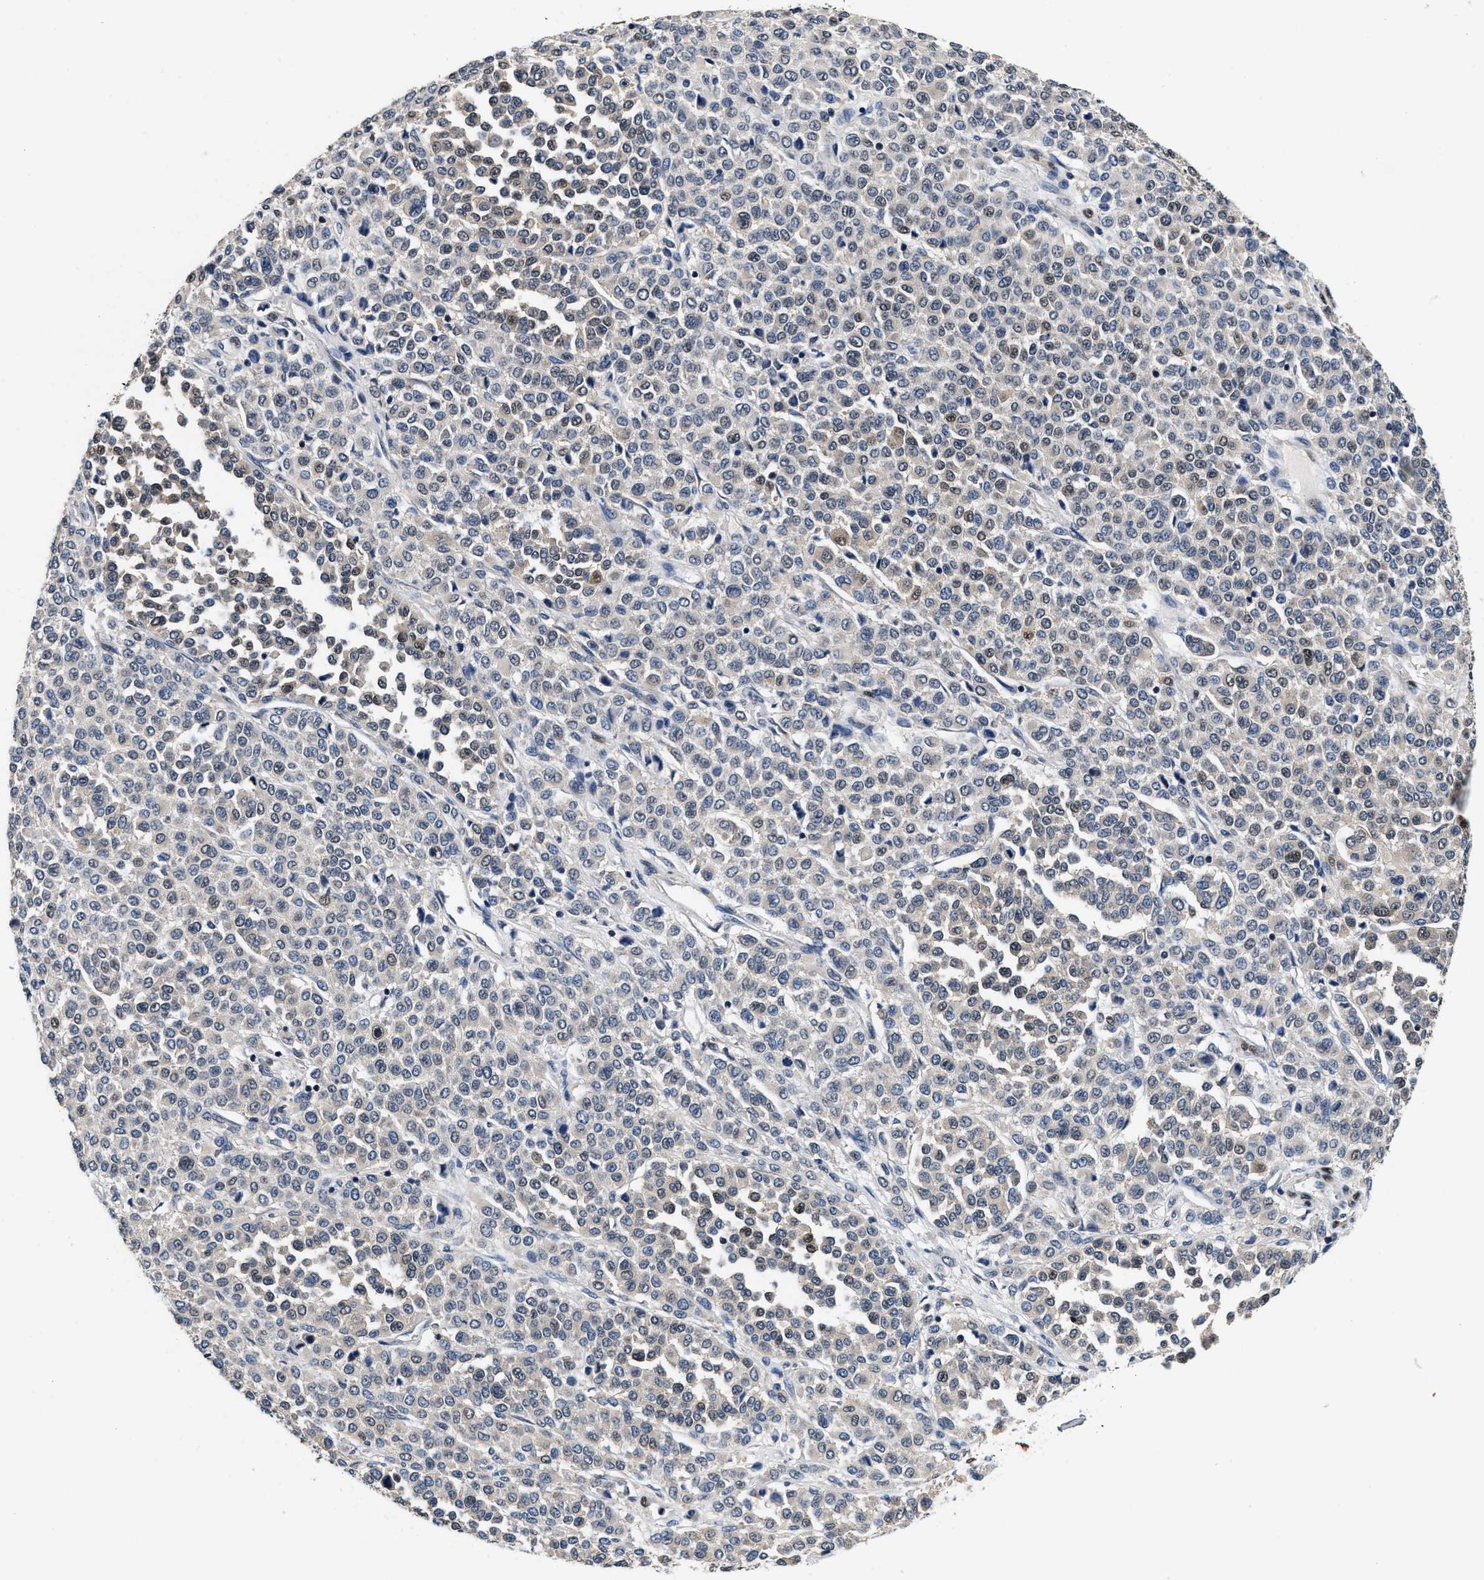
{"staining": {"intensity": "weak", "quantity": "<25%", "location": "nuclear"}, "tissue": "melanoma", "cell_type": "Tumor cells", "image_type": "cancer", "snomed": [{"axis": "morphology", "description": "Malignant melanoma, Metastatic site"}, {"axis": "topography", "description": "Pancreas"}], "caption": "Immunohistochemical staining of malignant melanoma (metastatic site) demonstrates no significant positivity in tumor cells.", "gene": "ANKIB1", "patient": {"sex": "female", "age": 30}}